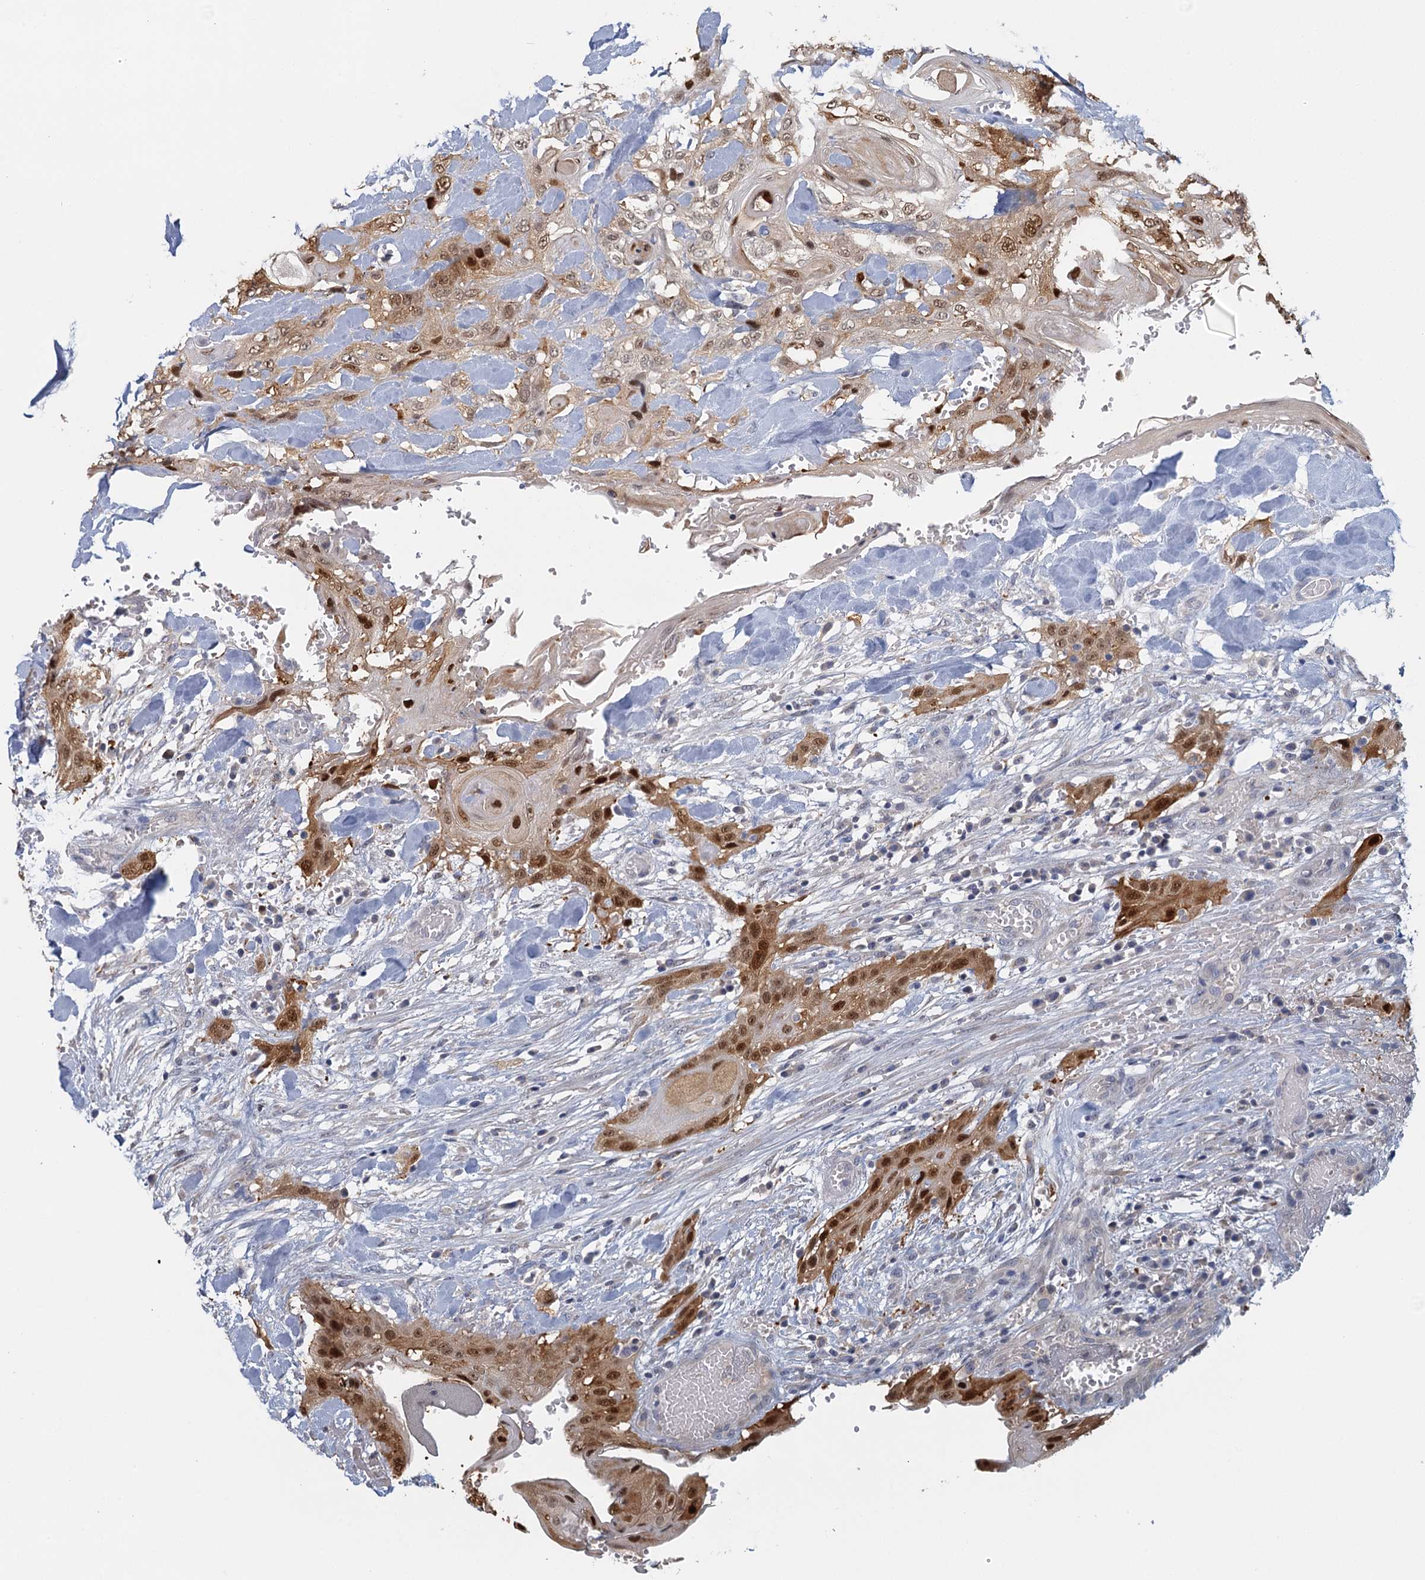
{"staining": {"intensity": "strong", "quantity": ">75%", "location": "cytoplasmic/membranous,nuclear"}, "tissue": "head and neck cancer", "cell_type": "Tumor cells", "image_type": "cancer", "snomed": [{"axis": "morphology", "description": "Squamous cell carcinoma, NOS"}, {"axis": "topography", "description": "Head-Neck"}], "caption": "Head and neck cancer (squamous cell carcinoma) tissue shows strong cytoplasmic/membranous and nuclear expression in approximately >75% of tumor cells", "gene": "MYO7B", "patient": {"sex": "female", "age": 43}}